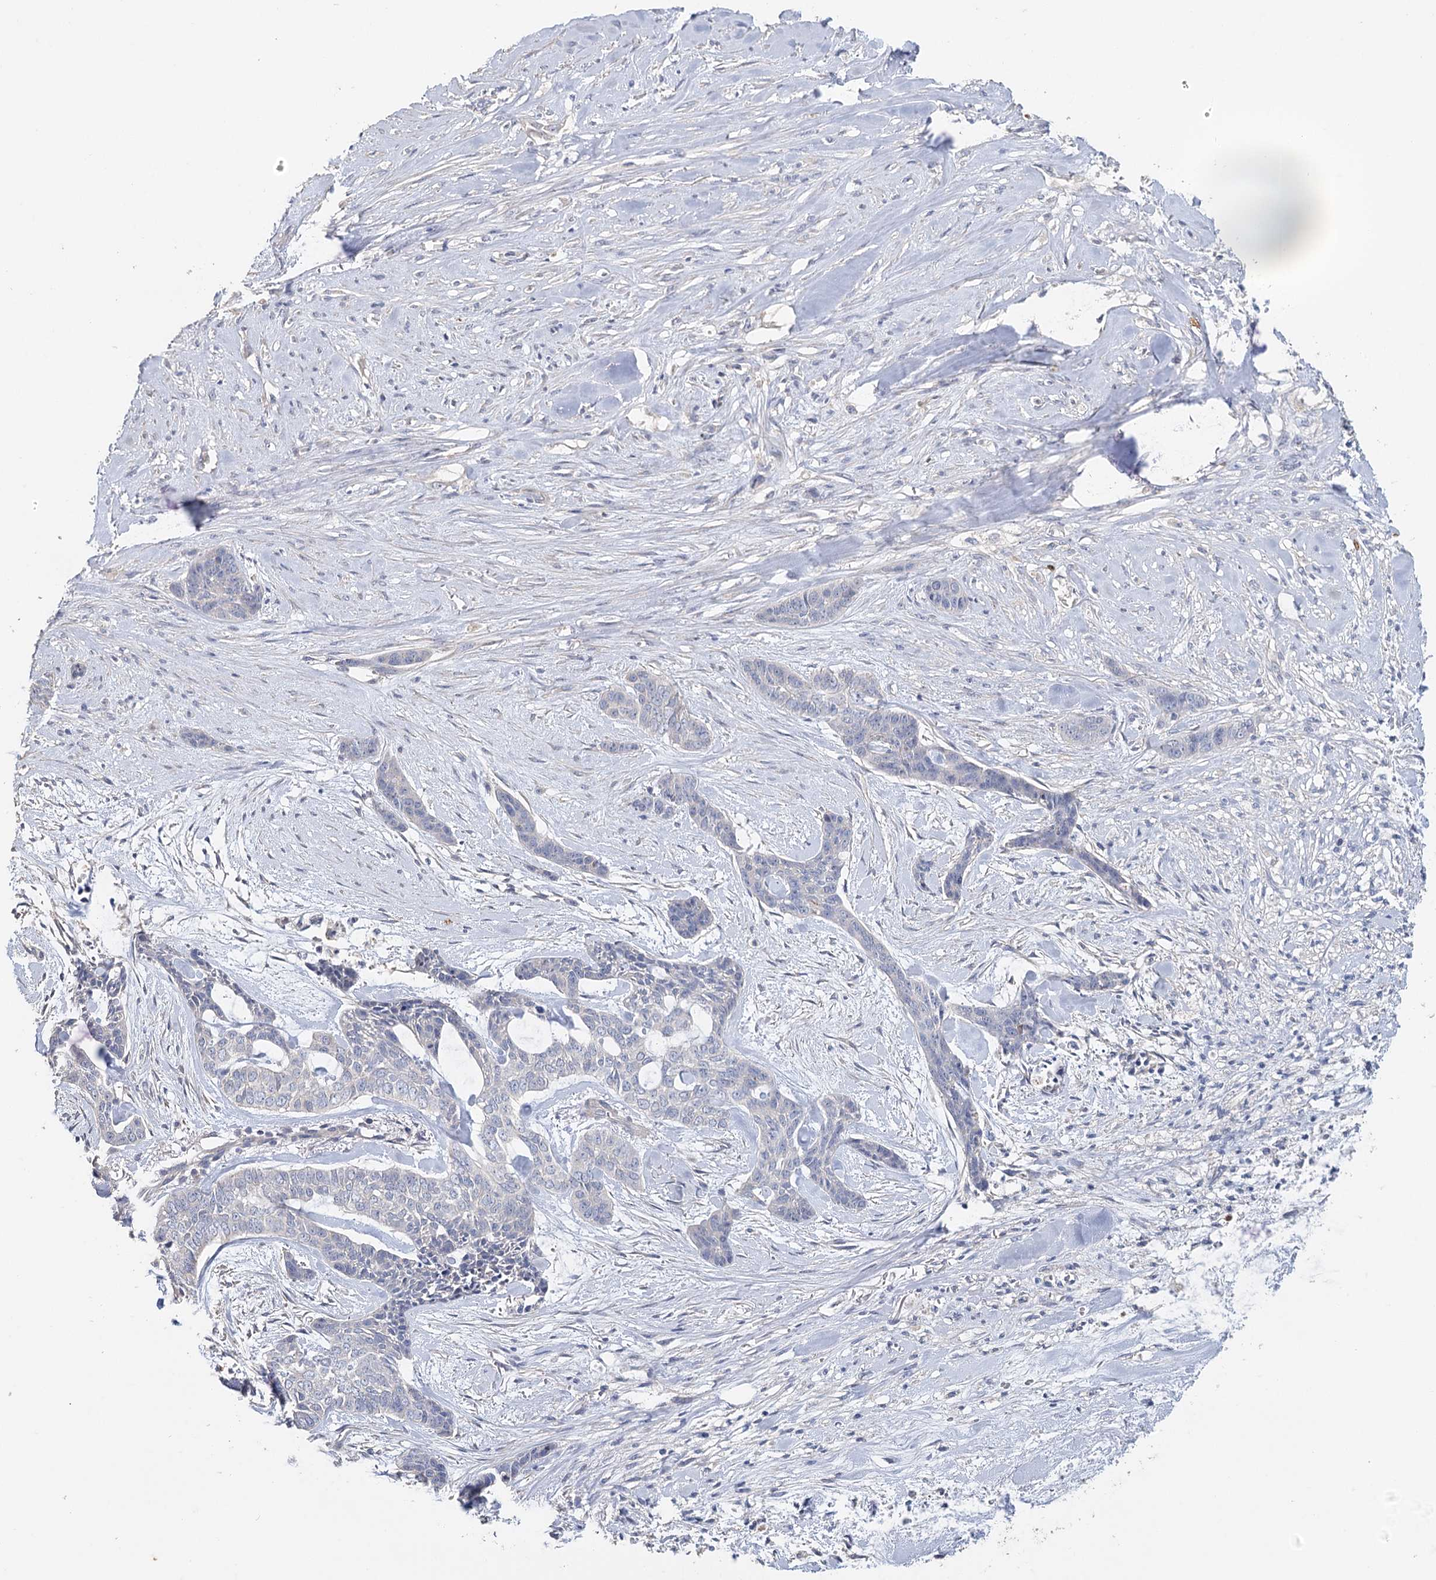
{"staining": {"intensity": "negative", "quantity": "none", "location": "none"}, "tissue": "skin cancer", "cell_type": "Tumor cells", "image_type": "cancer", "snomed": [{"axis": "morphology", "description": "Basal cell carcinoma"}, {"axis": "topography", "description": "Skin"}], "caption": "The image reveals no staining of tumor cells in skin cancer.", "gene": "EPB41L5", "patient": {"sex": "female", "age": 64}}